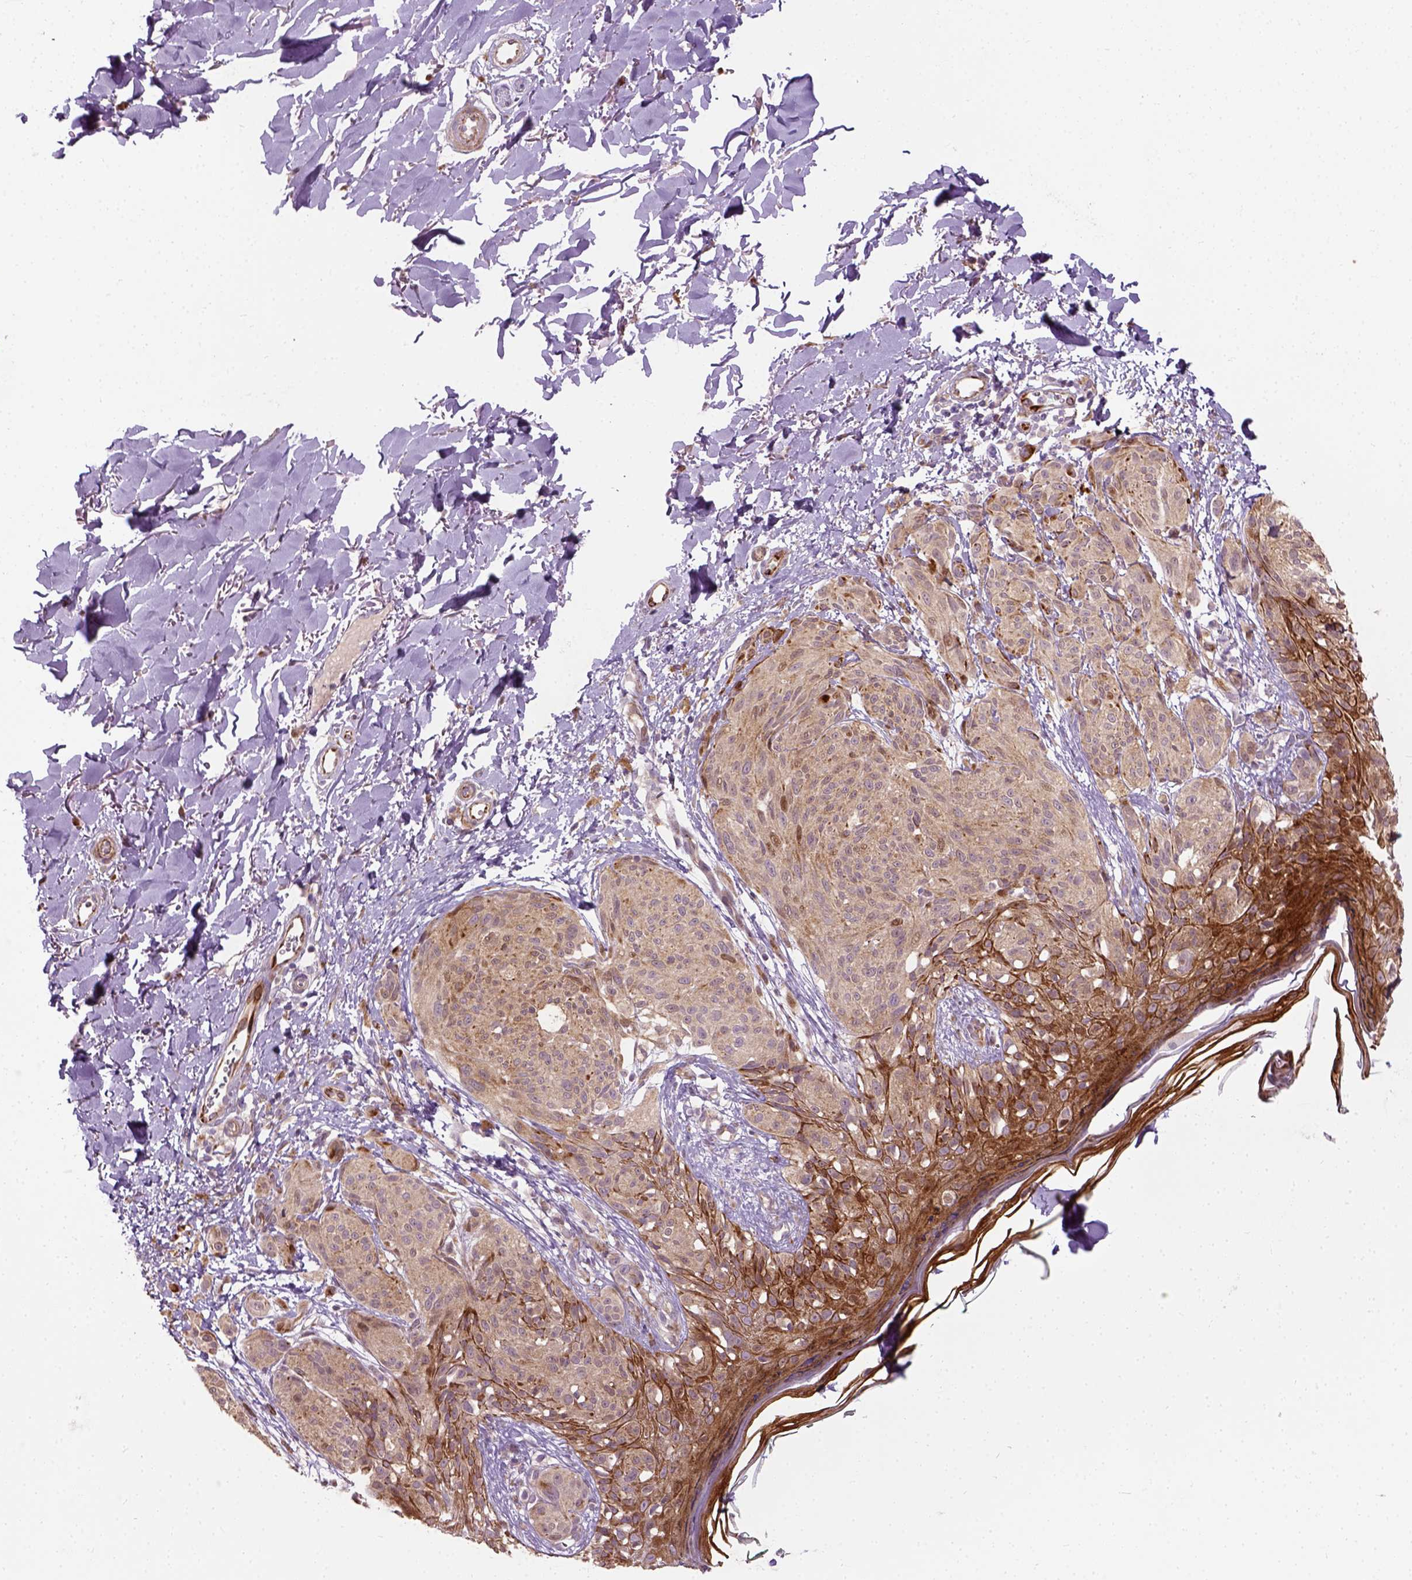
{"staining": {"intensity": "moderate", "quantity": ">75%", "location": "cytoplasmic/membranous"}, "tissue": "melanoma", "cell_type": "Tumor cells", "image_type": "cancer", "snomed": [{"axis": "morphology", "description": "Malignant melanoma, NOS"}, {"axis": "topography", "description": "Skin"}], "caption": "Malignant melanoma stained with a protein marker demonstrates moderate staining in tumor cells.", "gene": "PKP3", "patient": {"sex": "female", "age": 87}}